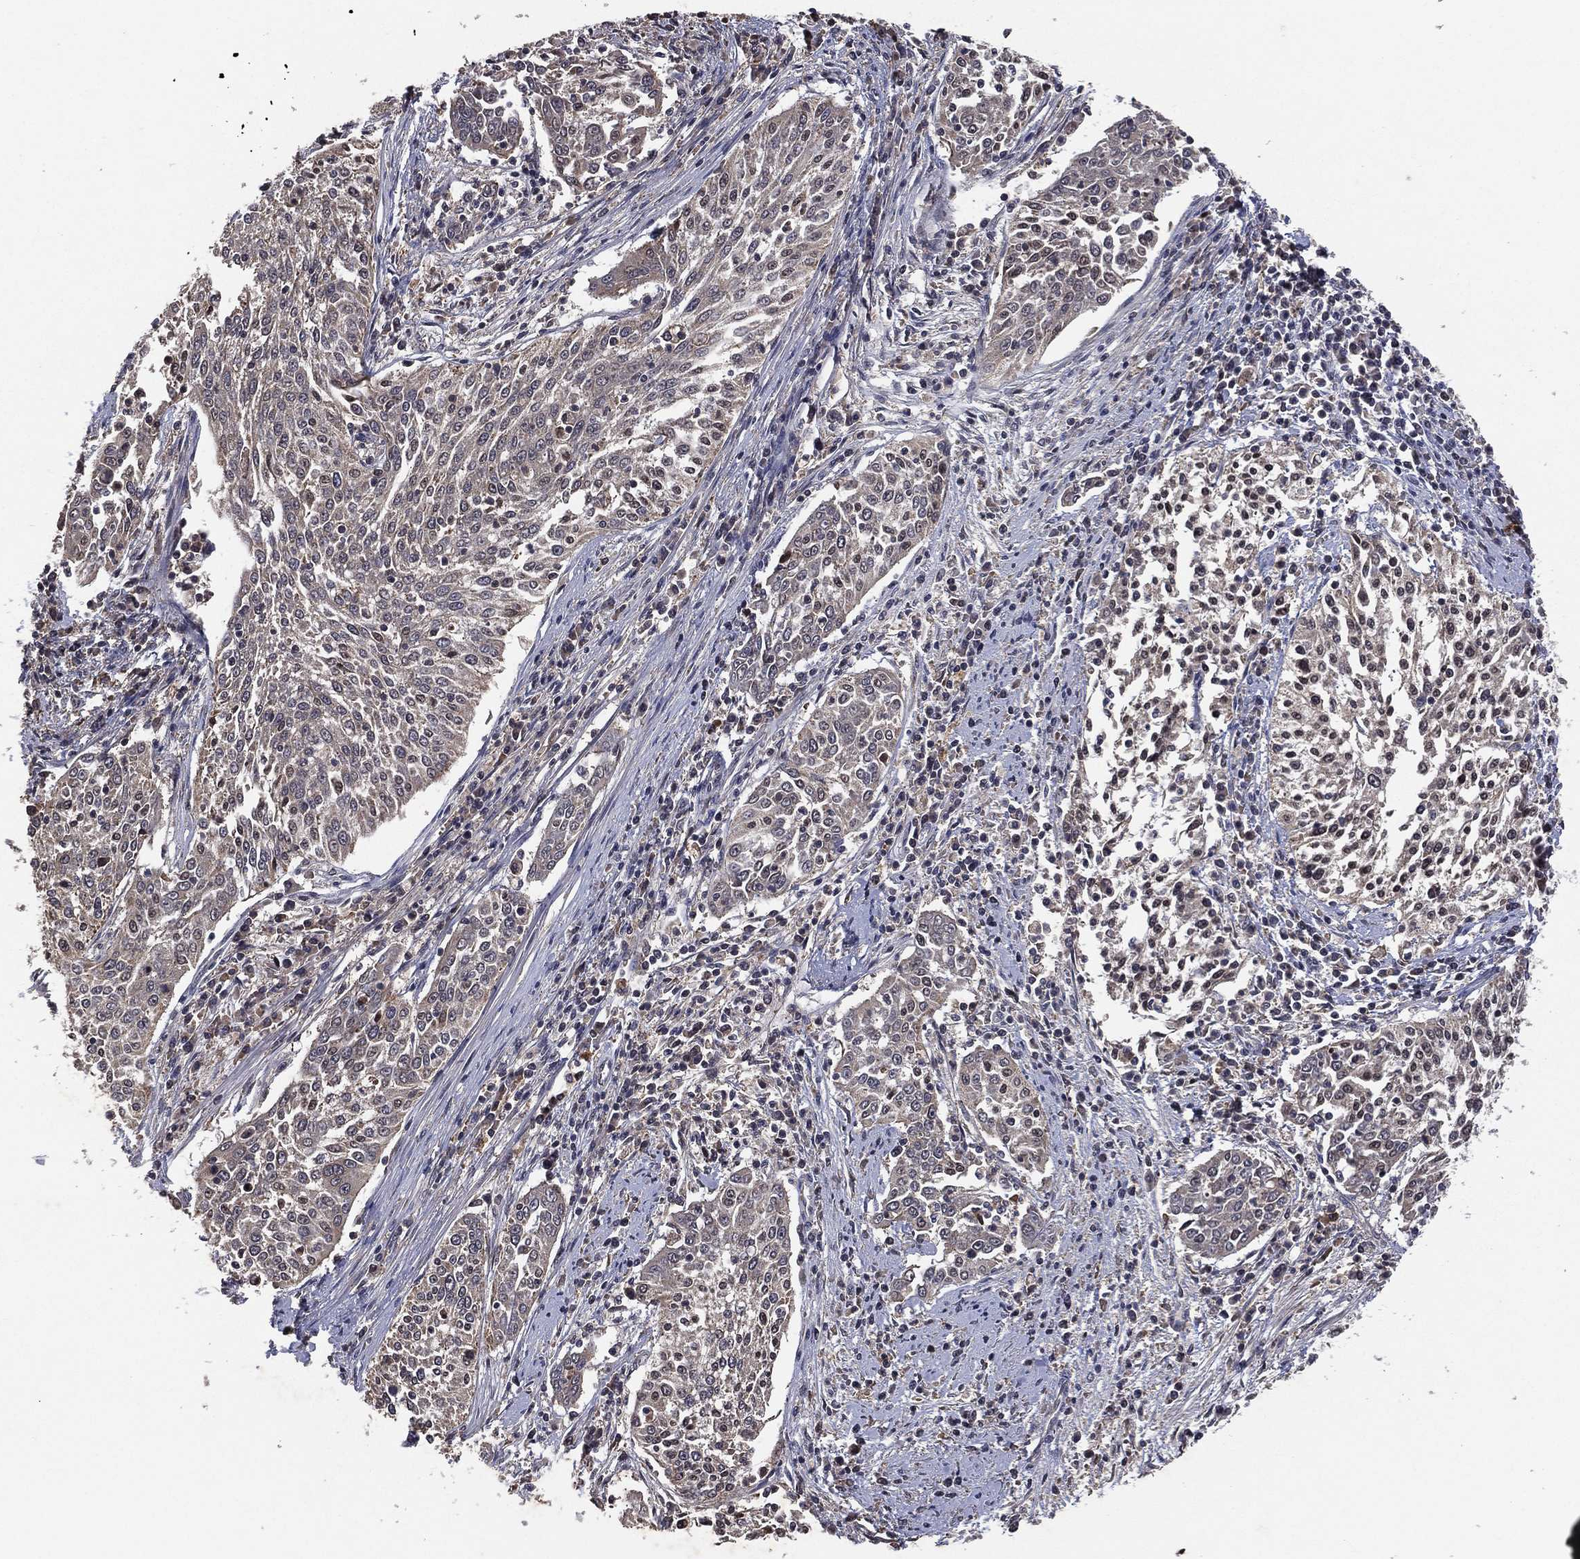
{"staining": {"intensity": "negative", "quantity": "none", "location": "none"}, "tissue": "cervical cancer", "cell_type": "Tumor cells", "image_type": "cancer", "snomed": [{"axis": "morphology", "description": "Squamous cell carcinoma, NOS"}, {"axis": "topography", "description": "Cervix"}], "caption": "Immunohistochemical staining of human cervical squamous cell carcinoma demonstrates no significant positivity in tumor cells.", "gene": "ATG4B", "patient": {"sex": "female", "age": 41}}